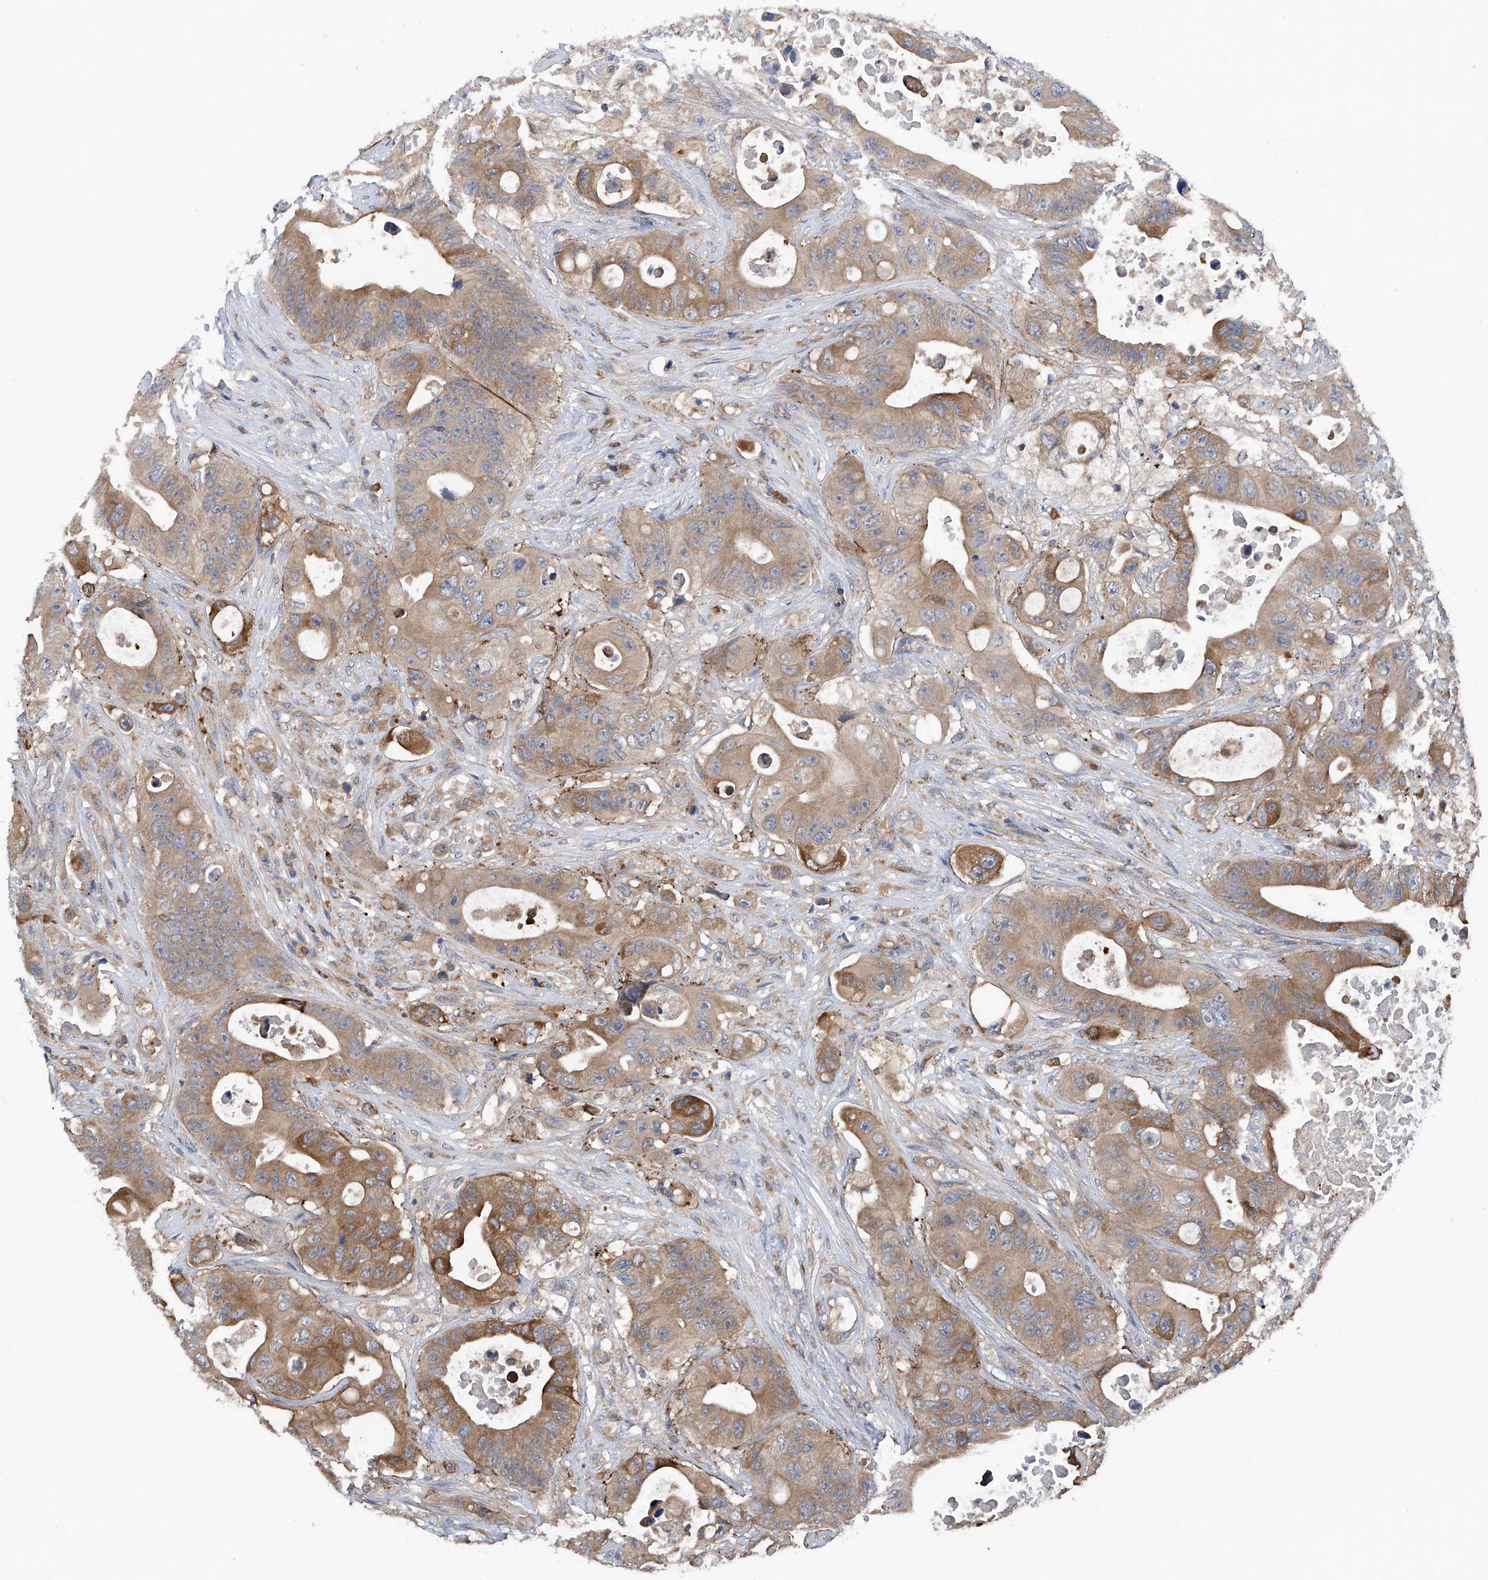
{"staining": {"intensity": "moderate", "quantity": ">75%", "location": "cytoplasmic/membranous"}, "tissue": "colorectal cancer", "cell_type": "Tumor cells", "image_type": "cancer", "snomed": [{"axis": "morphology", "description": "Adenocarcinoma, NOS"}, {"axis": "topography", "description": "Colon"}], "caption": "The micrograph shows staining of colorectal adenocarcinoma, revealing moderate cytoplasmic/membranous protein positivity (brown color) within tumor cells. The staining was performed using DAB (3,3'-diaminobenzidine) to visualize the protein expression in brown, while the nuclei were stained in blue with hematoxylin (Magnification: 20x).", "gene": "TRIM38", "patient": {"sex": "female", "age": 46}}